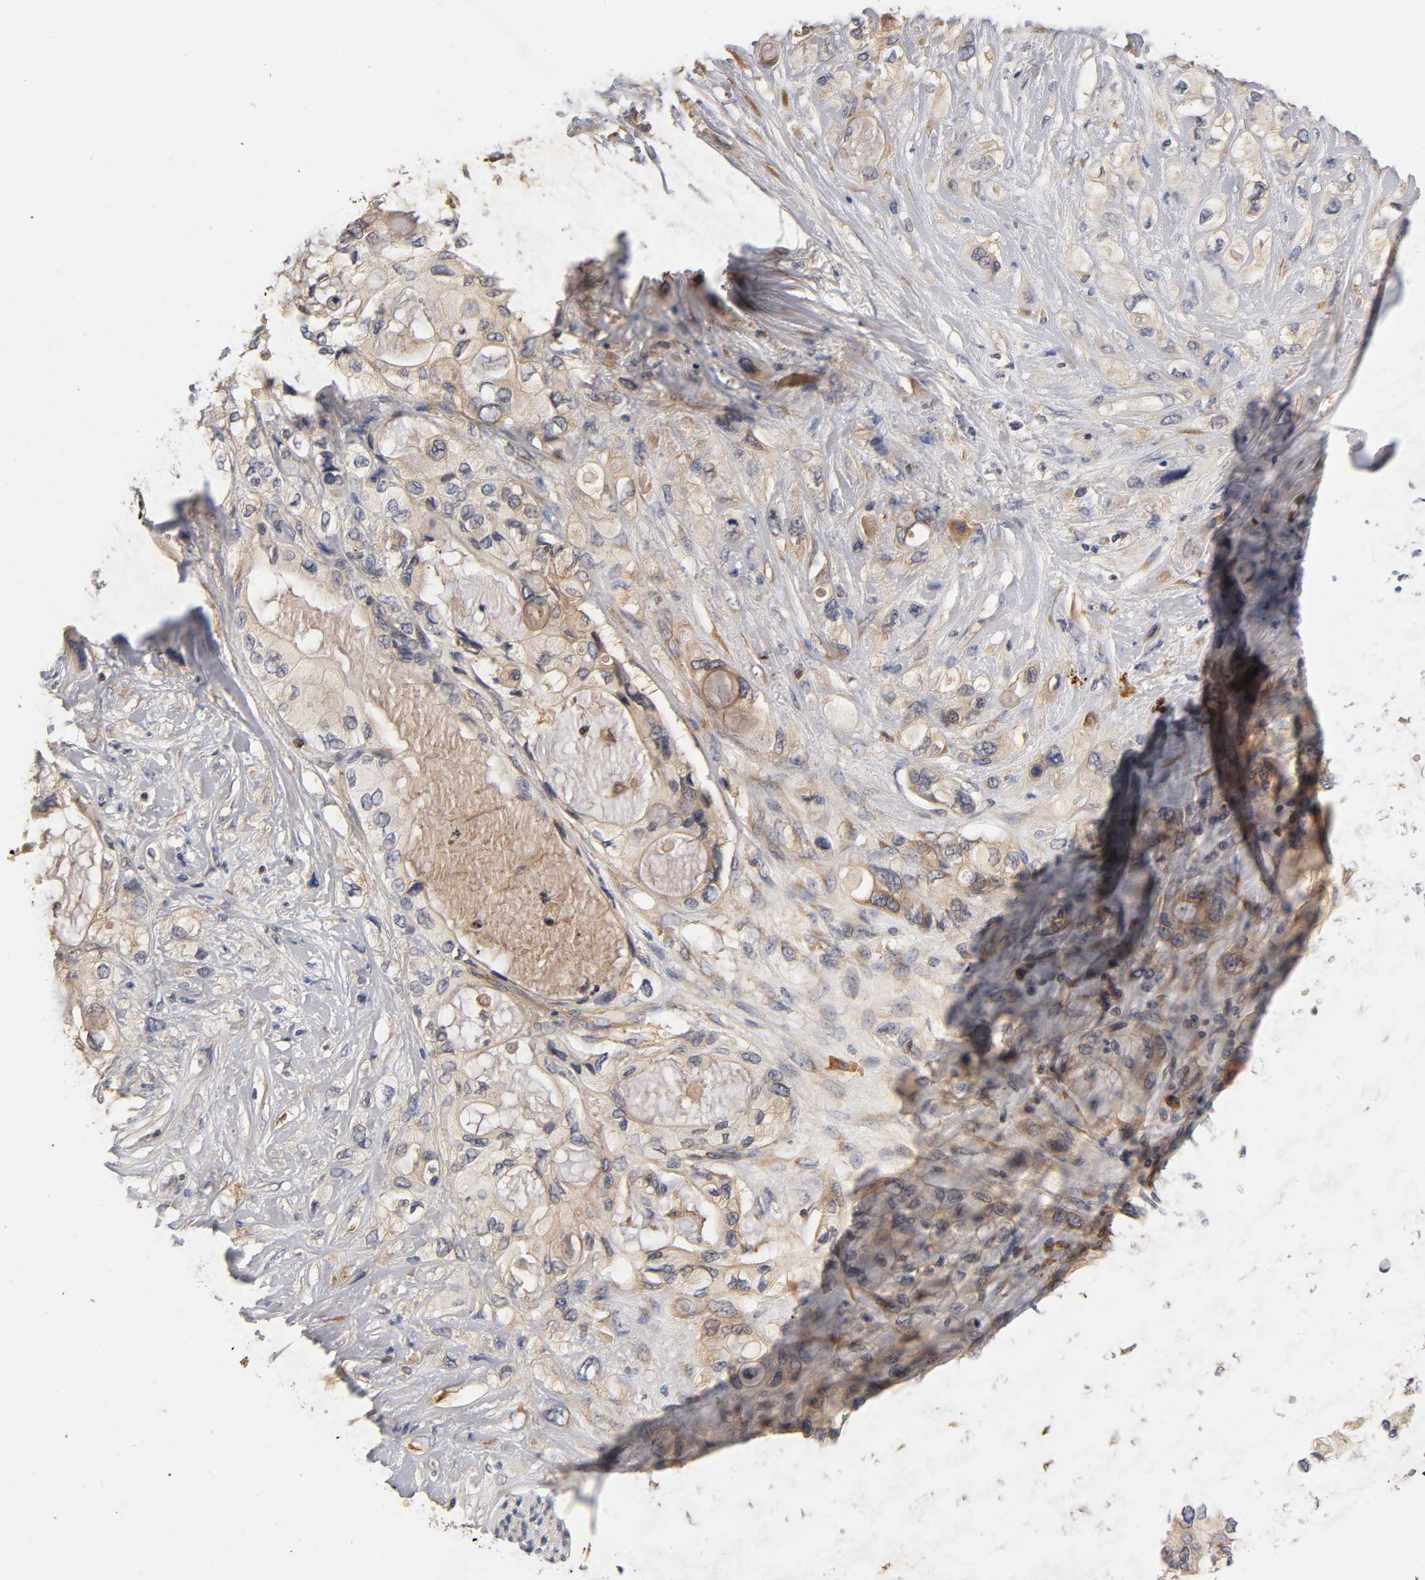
{"staining": {"intensity": "weak", "quantity": ">75%", "location": "cytoplasmic/membranous"}, "tissue": "pancreatic cancer", "cell_type": "Tumor cells", "image_type": "cancer", "snomed": [{"axis": "morphology", "description": "Adenocarcinoma, NOS"}, {"axis": "topography", "description": "Pancreas"}], "caption": "IHC image of human pancreatic adenocarcinoma stained for a protein (brown), which reveals low levels of weak cytoplasmic/membranous expression in approximately >75% of tumor cells.", "gene": "RPS29", "patient": {"sex": "female", "age": 59}}